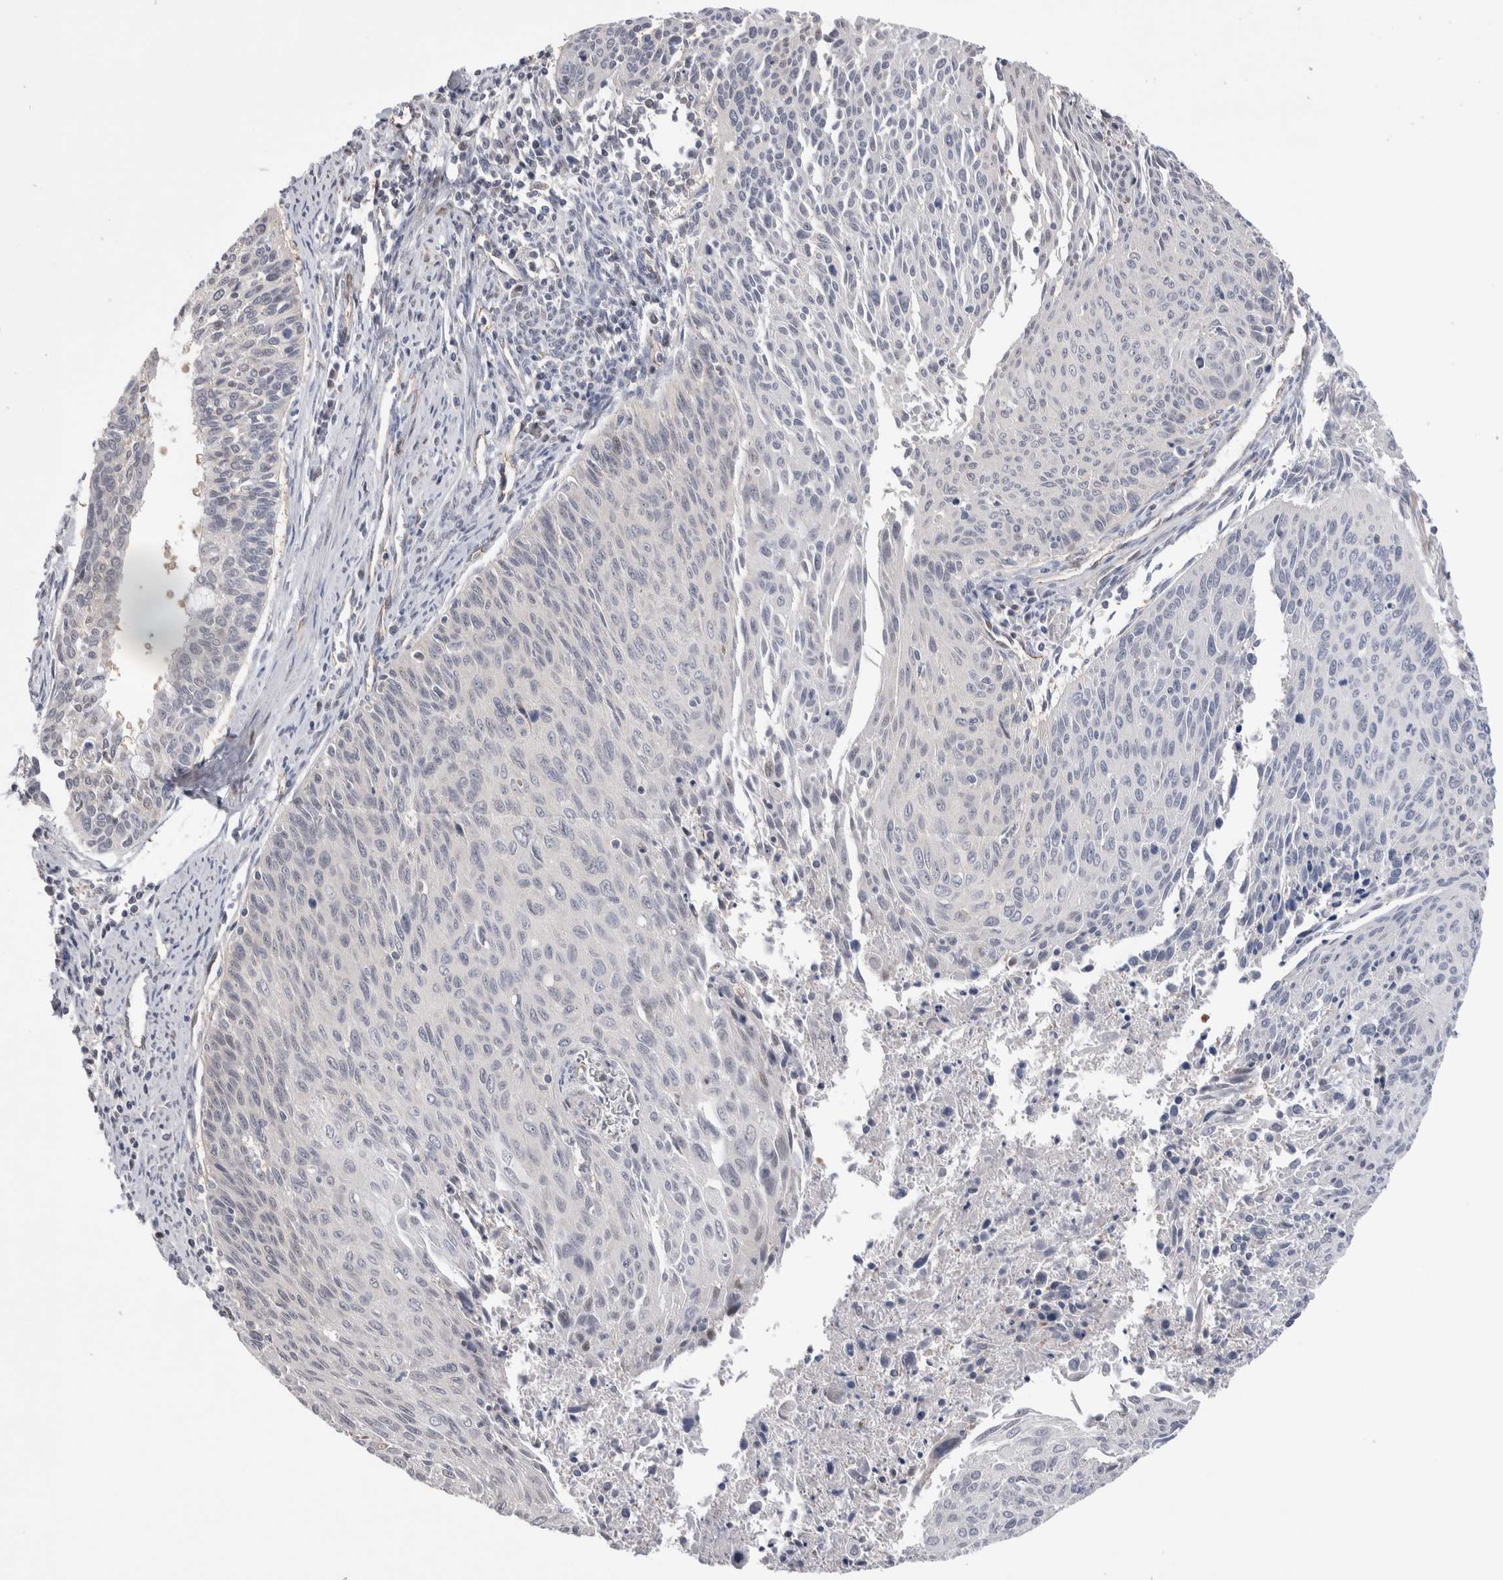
{"staining": {"intensity": "negative", "quantity": "none", "location": "none"}, "tissue": "cervical cancer", "cell_type": "Tumor cells", "image_type": "cancer", "snomed": [{"axis": "morphology", "description": "Squamous cell carcinoma, NOS"}, {"axis": "topography", "description": "Cervix"}], "caption": "Cervical cancer (squamous cell carcinoma) stained for a protein using immunohistochemistry (IHC) reveals no staining tumor cells.", "gene": "ZBTB49", "patient": {"sex": "female", "age": 55}}